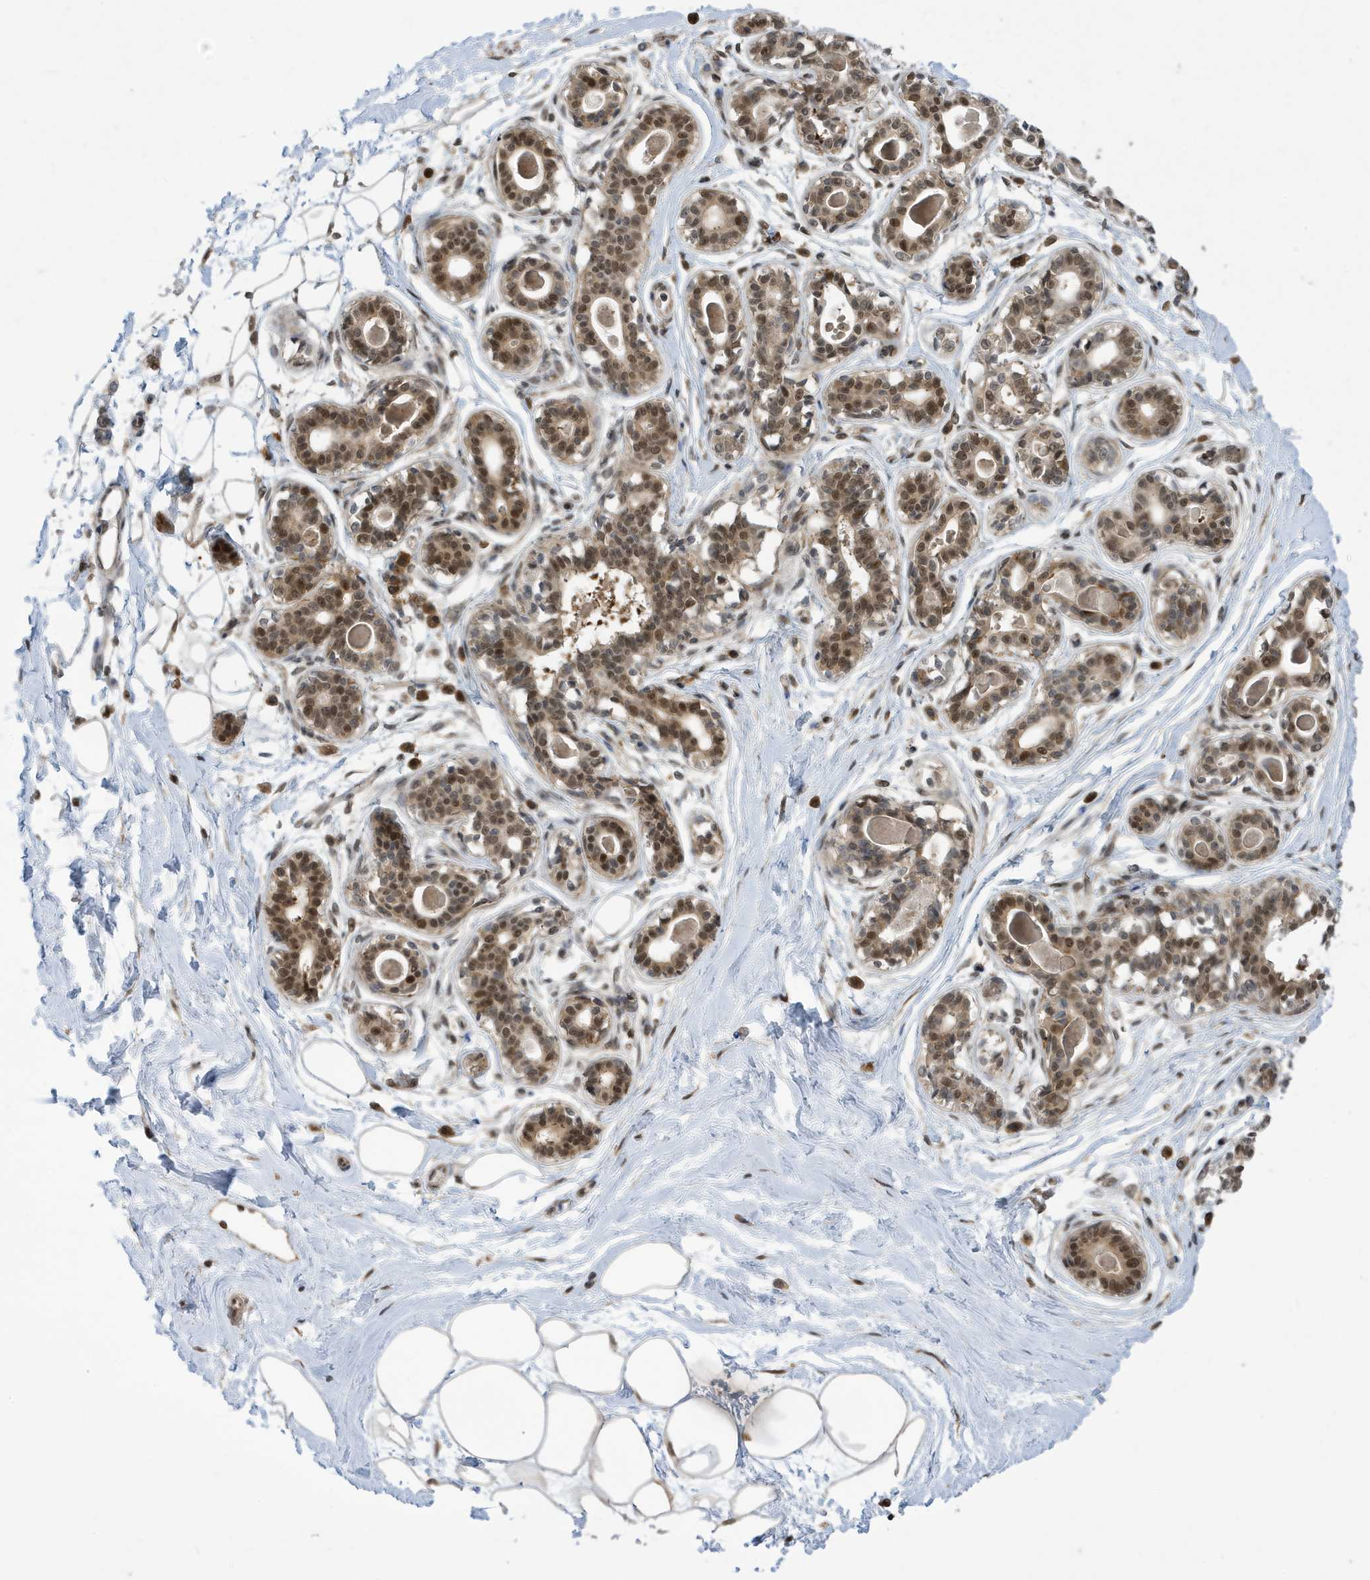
{"staining": {"intensity": "moderate", "quantity": ">75%", "location": "cytoplasmic/membranous,nuclear"}, "tissue": "breast", "cell_type": "Adipocytes", "image_type": "normal", "snomed": [{"axis": "morphology", "description": "Normal tissue, NOS"}, {"axis": "topography", "description": "Breast"}], "caption": "Immunohistochemistry of unremarkable human breast displays medium levels of moderate cytoplasmic/membranous,nuclear positivity in about >75% of adipocytes. (DAB IHC with brightfield microscopy, high magnification).", "gene": "UBQLN1", "patient": {"sex": "female", "age": 45}}